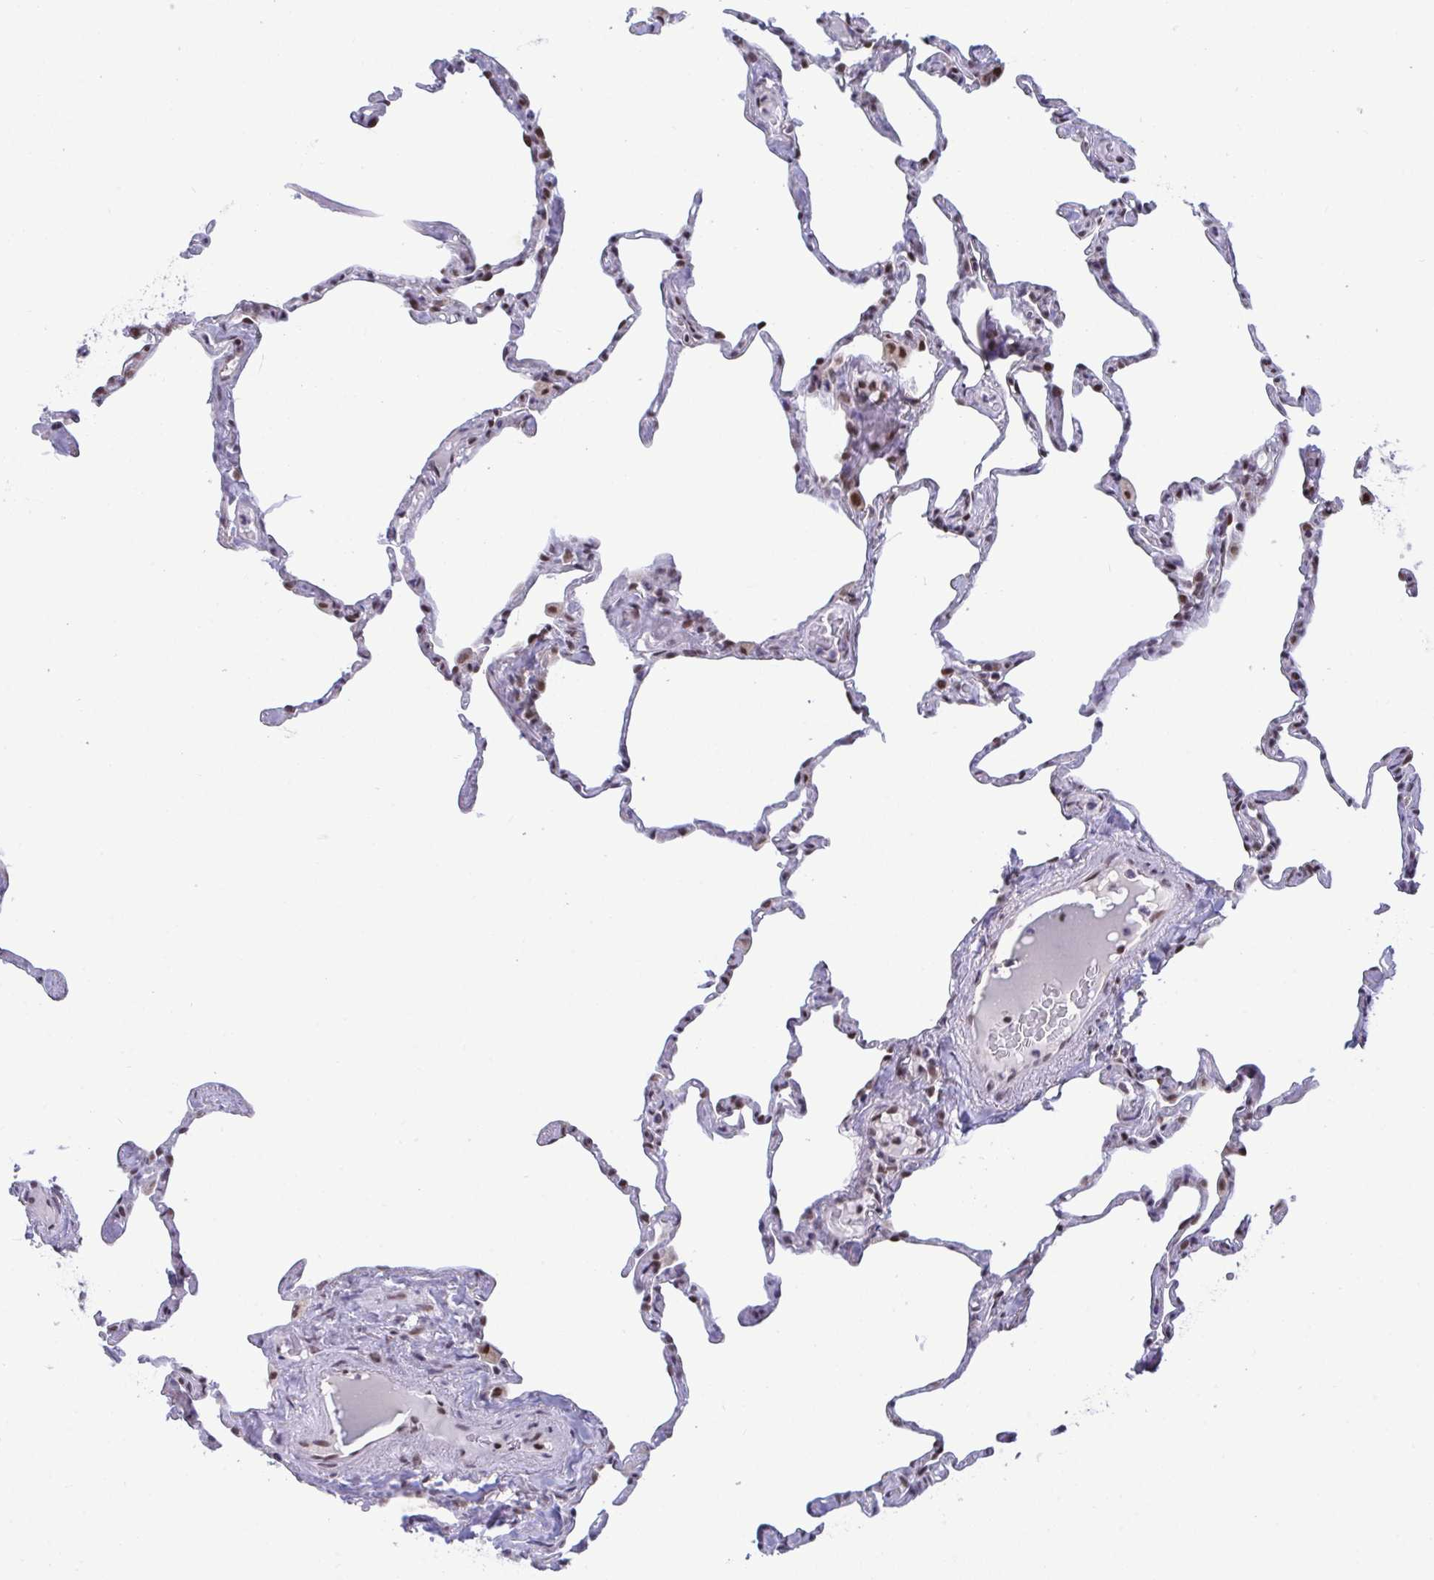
{"staining": {"intensity": "strong", "quantity": "25%-75%", "location": "nuclear"}, "tissue": "lung", "cell_type": "Alveolar cells", "image_type": "normal", "snomed": [{"axis": "morphology", "description": "Normal tissue, NOS"}, {"axis": "topography", "description": "Lung"}], "caption": "Alveolar cells reveal high levels of strong nuclear expression in approximately 25%-75% of cells in benign human lung. (DAB = brown stain, brightfield microscopy at high magnification).", "gene": "WBP11", "patient": {"sex": "male", "age": 65}}